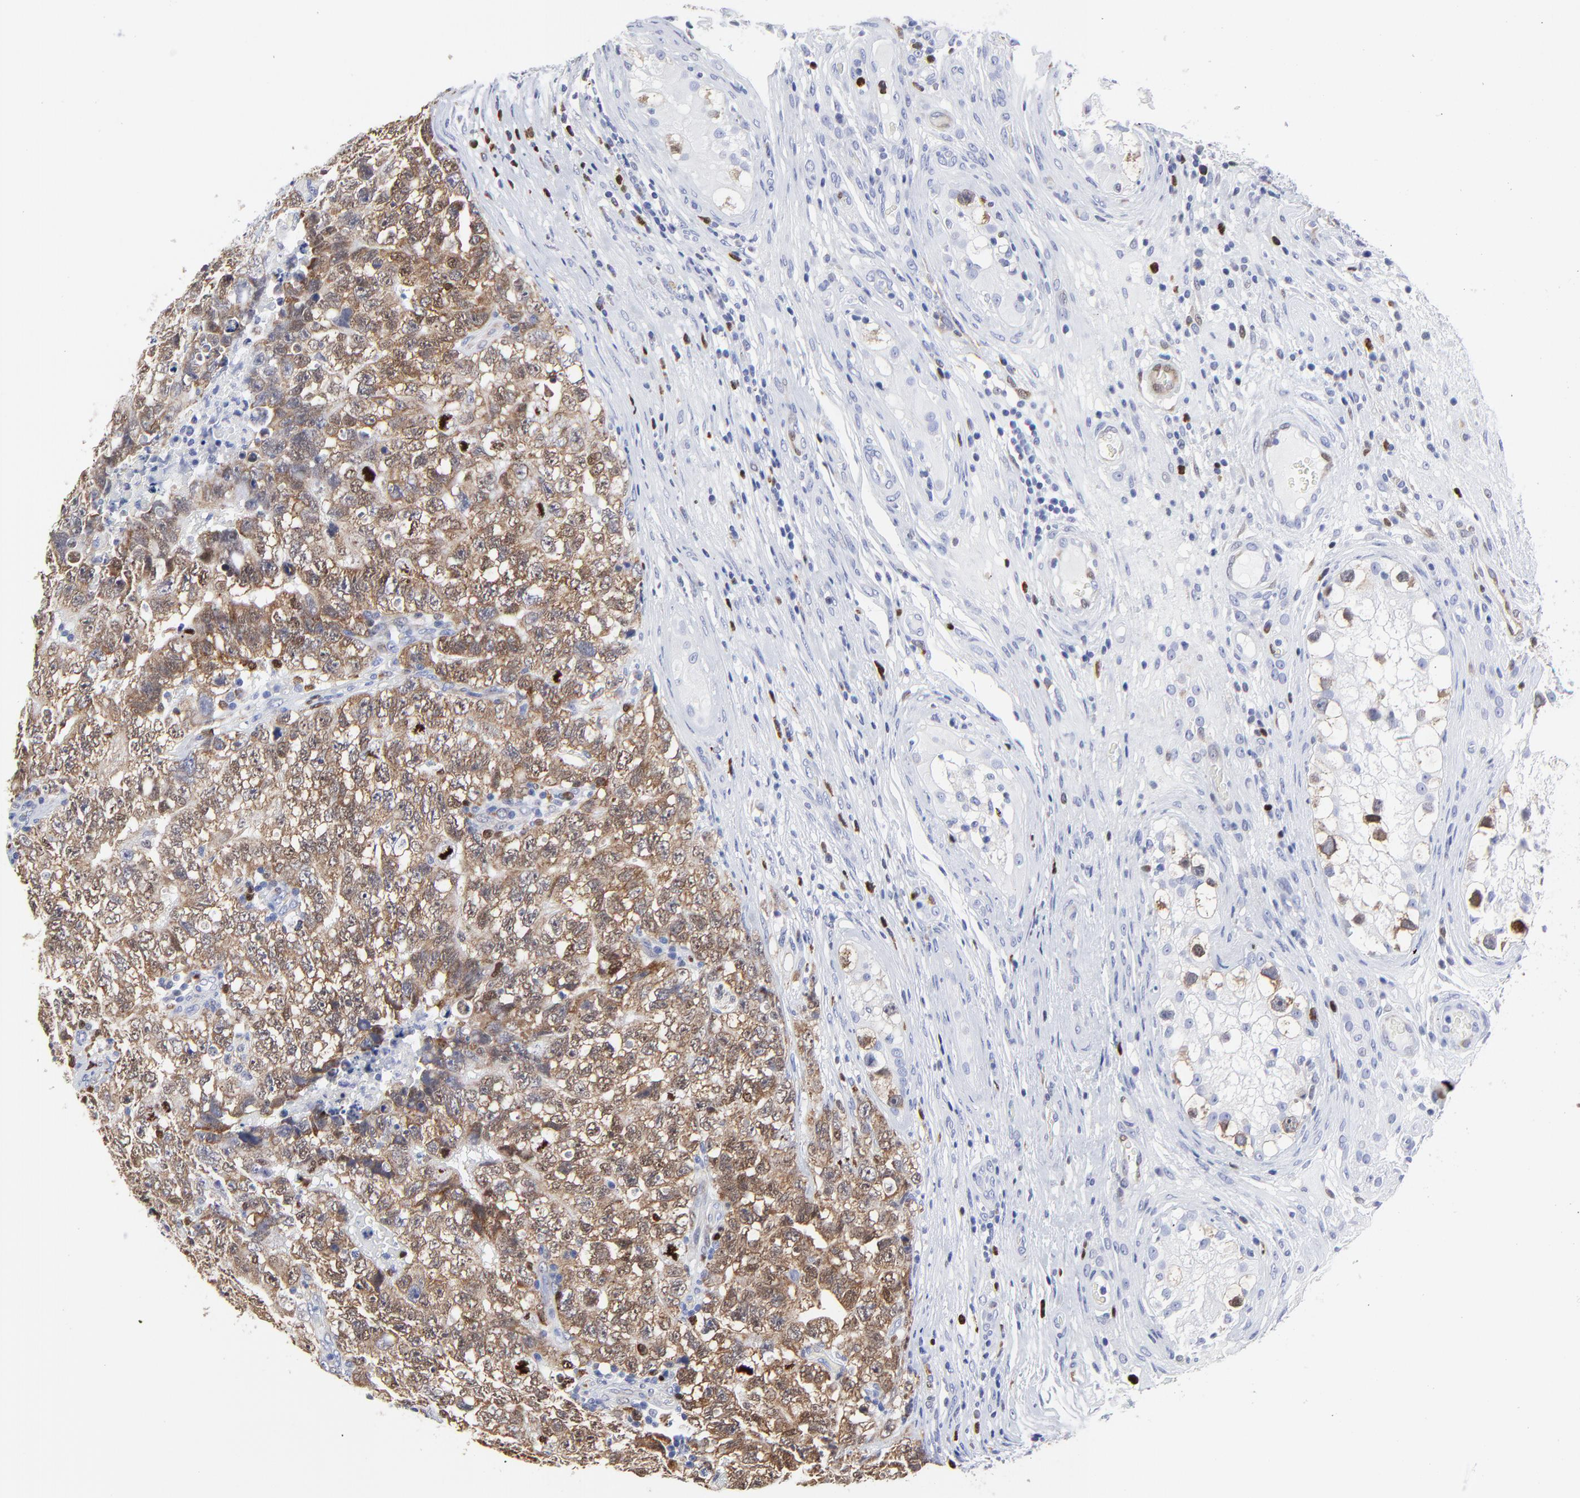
{"staining": {"intensity": "moderate", "quantity": ">75%", "location": "cytoplasmic/membranous"}, "tissue": "testis cancer", "cell_type": "Tumor cells", "image_type": "cancer", "snomed": [{"axis": "morphology", "description": "Carcinoma, Embryonal, NOS"}, {"axis": "topography", "description": "Testis"}], "caption": "IHC (DAB (3,3'-diaminobenzidine)) staining of human embryonal carcinoma (testis) demonstrates moderate cytoplasmic/membranous protein expression in about >75% of tumor cells.", "gene": "NCAPH", "patient": {"sex": "male", "age": 31}}